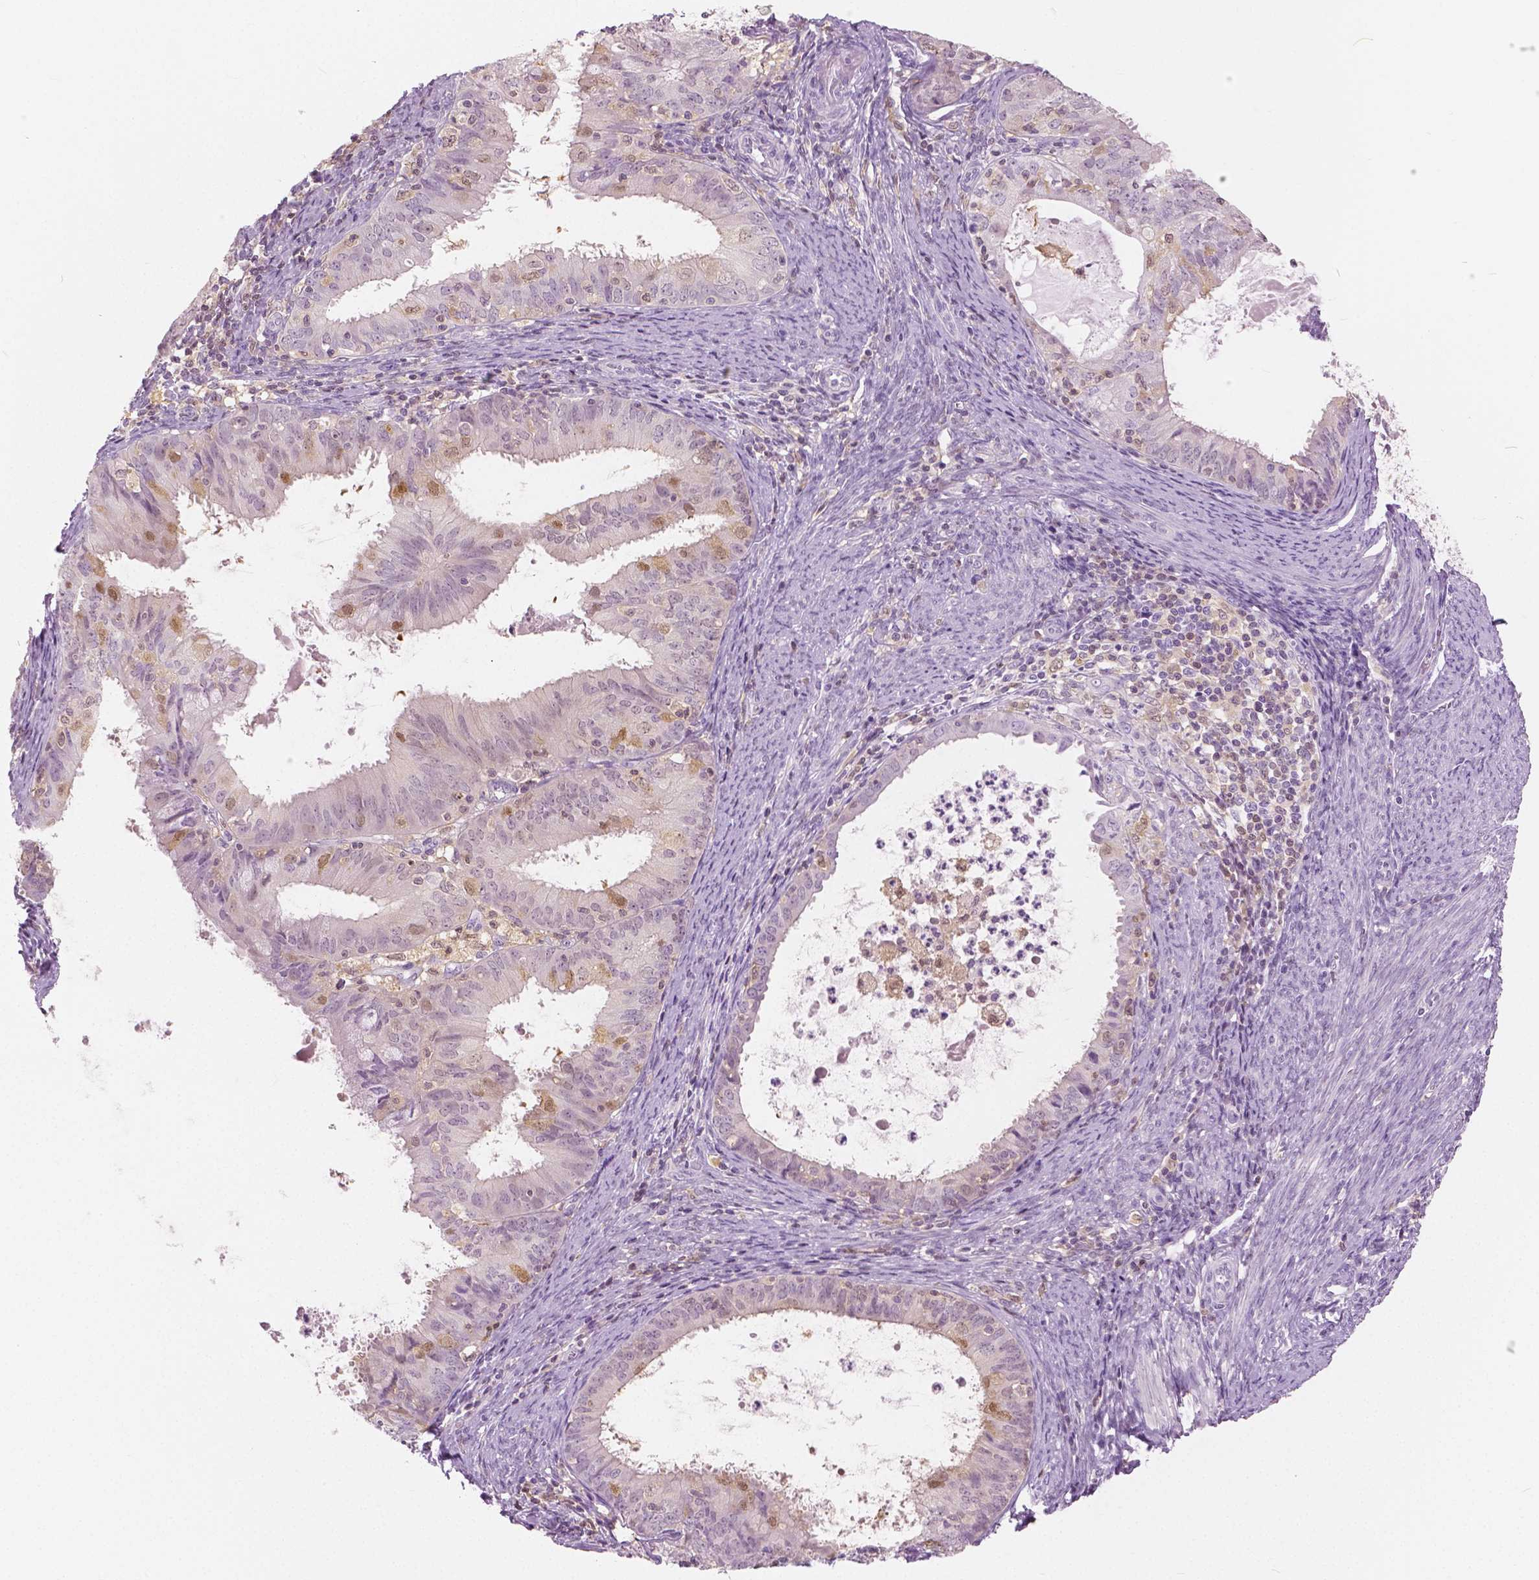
{"staining": {"intensity": "moderate", "quantity": "<25%", "location": "cytoplasmic/membranous"}, "tissue": "endometrial cancer", "cell_type": "Tumor cells", "image_type": "cancer", "snomed": [{"axis": "morphology", "description": "Adenocarcinoma, NOS"}, {"axis": "topography", "description": "Endometrium"}], "caption": "A brown stain shows moderate cytoplasmic/membranous expression of a protein in adenocarcinoma (endometrial) tumor cells.", "gene": "GALM", "patient": {"sex": "female", "age": 57}}